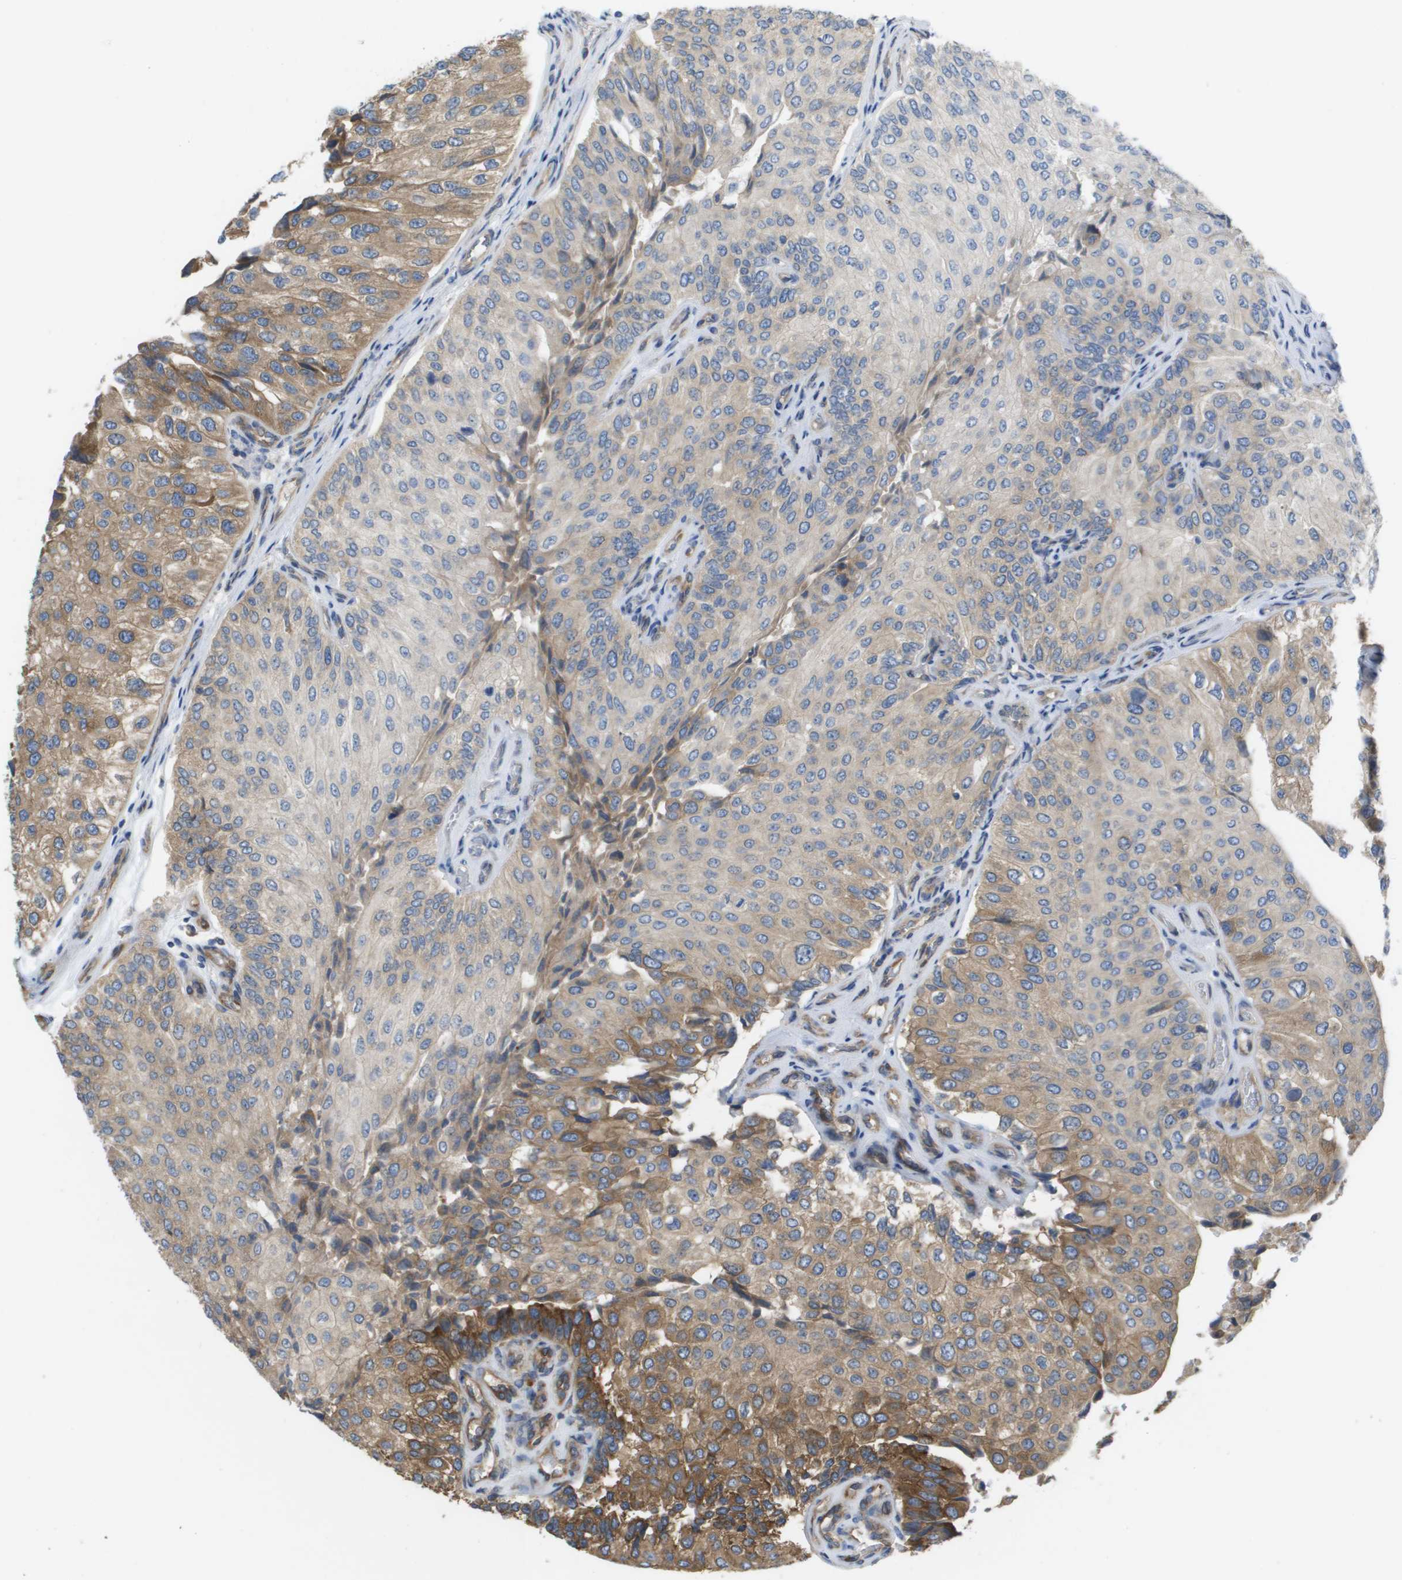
{"staining": {"intensity": "moderate", "quantity": "<25%", "location": "cytoplasmic/membranous"}, "tissue": "urothelial cancer", "cell_type": "Tumor cells", "image_type": "cancer", "snomed": [{"axis": "morphology", "description": "Urothelial carcinoma, High grade"}, {"axis": "topography", "description": "Kidney"}, {"axis": "topography", "description": "Urinary bladder"}], "caption": "This is a micrograph of immunohistochemistry (IHC) staining of high-grade urothelial carcinoma, which shows moderate staining in the cytoplasmic/membranous of tumor cells.", "gene": "EIF4G2", "patient": {"sex": "male", "age": 77}}